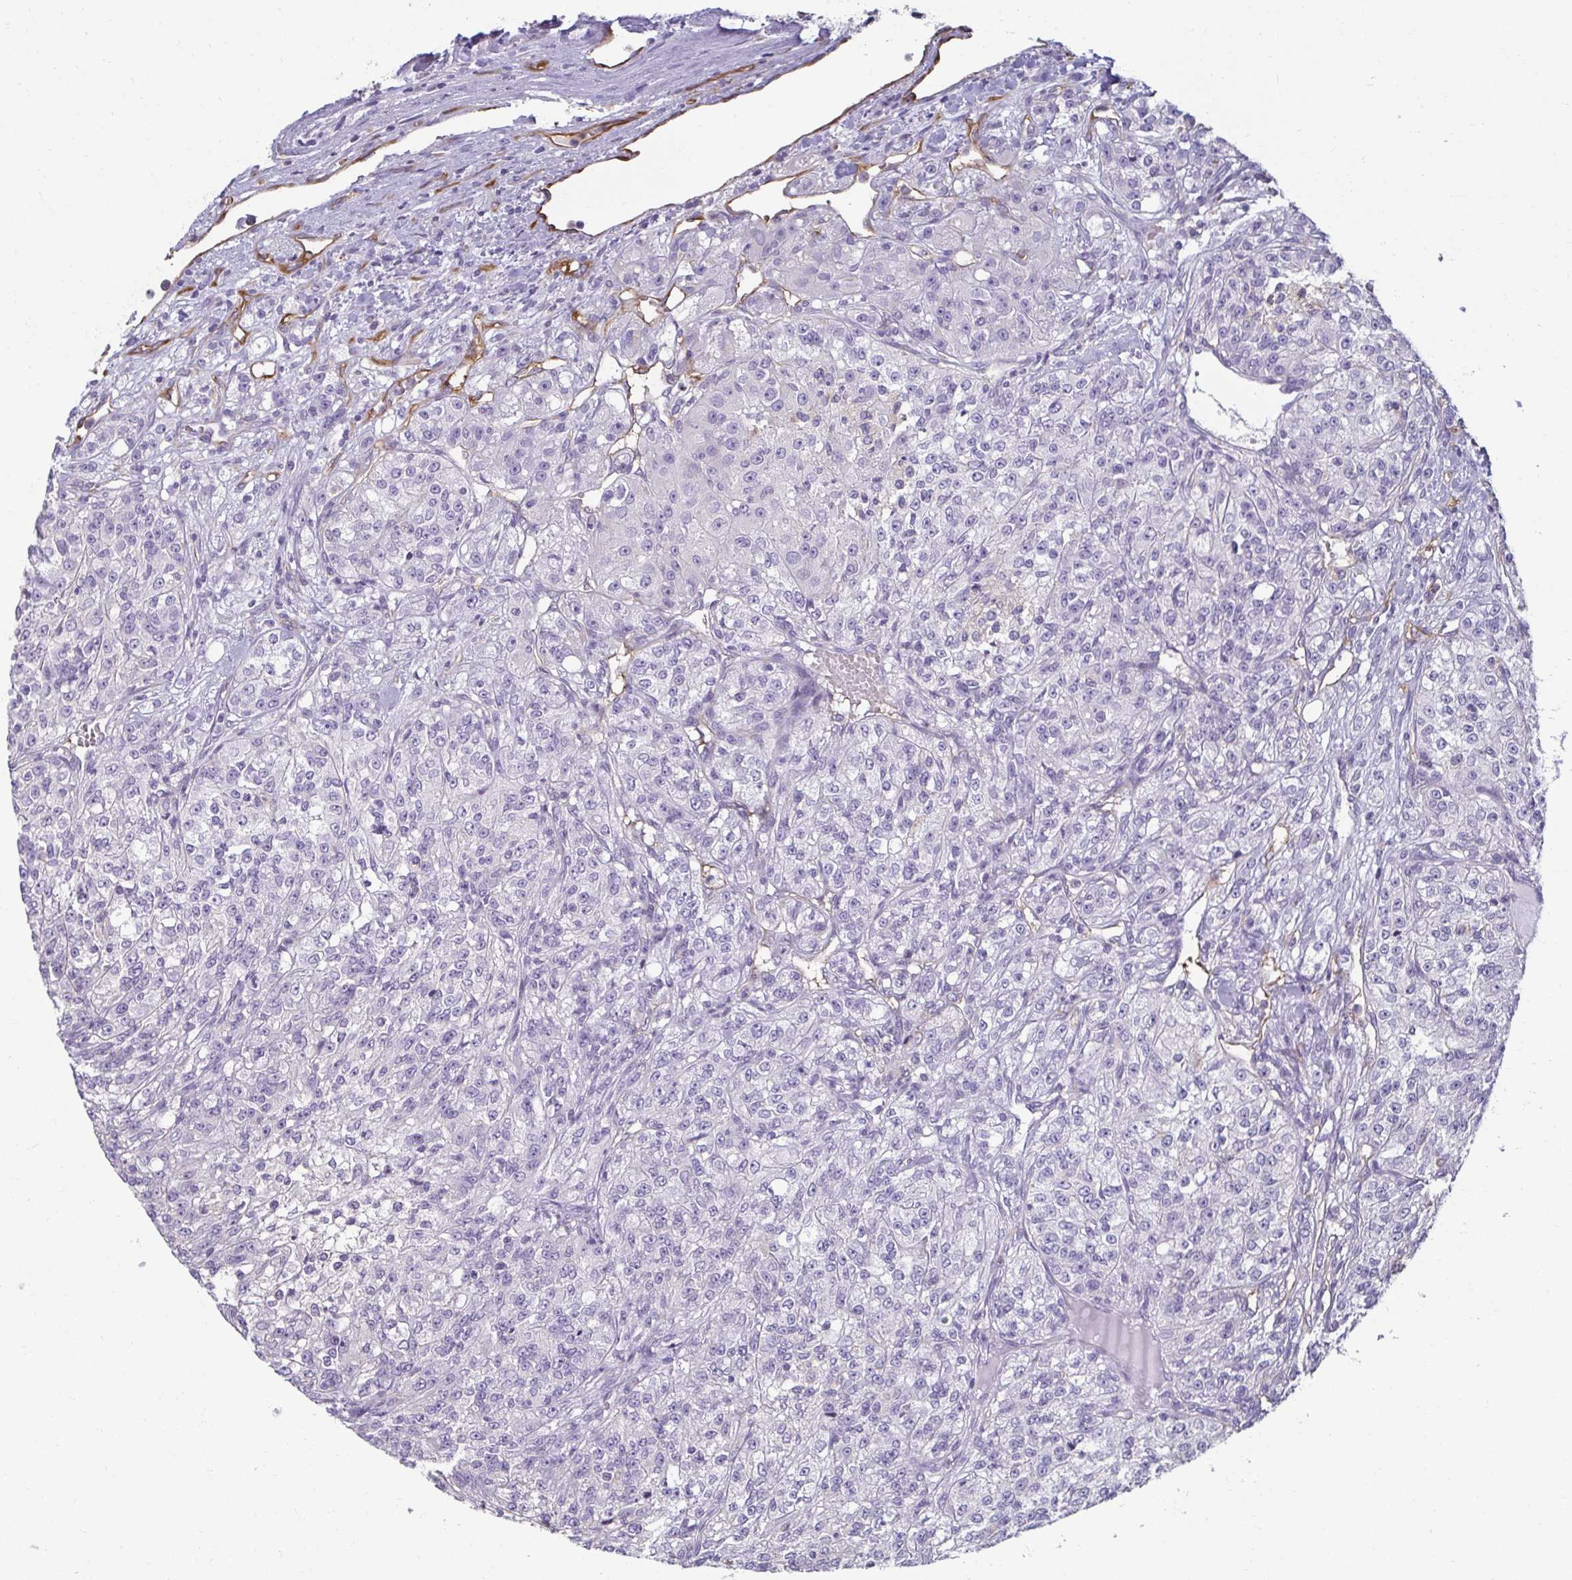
{"staining": {"intensity": "negative", "quantity": "none", "location": "none"}, "tissue": "renal cancer", "cell_type": "Tumor cells", "image_type": "cancer", "snomed": [{"axis": "morphology", "description": "Adenocarcinoma, NOS"}, {"axis": "topography", "description": "Kidney"}], "caption": "IHC histopathology image of neoplastic tissue: human renal adenocarcinoma stained with DAB (3,3'-diaminobenzidine) reveals no significant protein staining in tumor cells.", "gene": "PDE2A", "patient": {"sex": "female", "age": 63}}